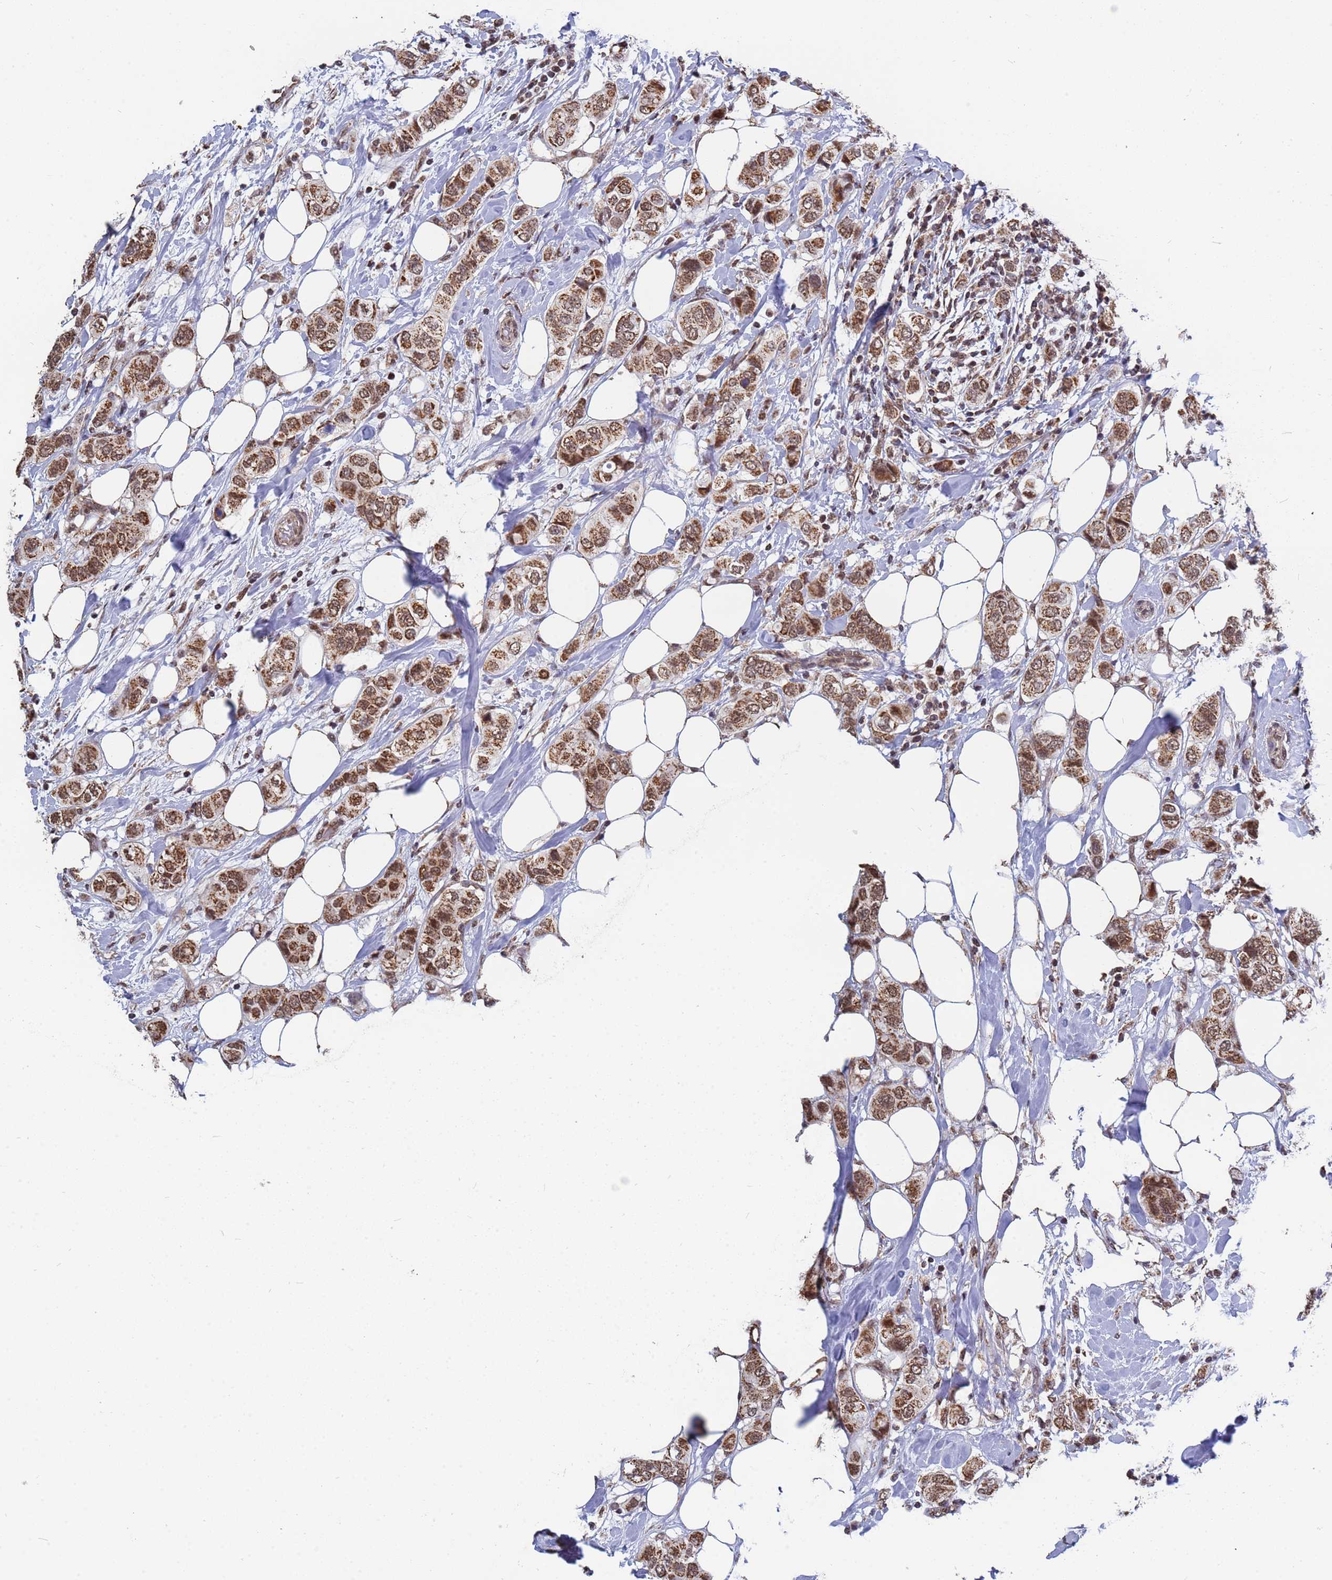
{"staining": {"intensity": "moderate", "quantity": ">75%", "location": "cytoplasmic/membranous,nuclear"}, "tissue": "breast cancer", "cell_type": "Tumor cells", "image_type": "cancer", "snomed": [{"axis": "morphology", "description": "Lobular carcinoma"}, {"axis": "topography", "description": "Breast"}], "caption": "IHC histopathology image of neoplastic tissue: breast cancer (lobular carcinoma) stained using immunohistochemistry shows medium levels of moderate protein expression localized specifically in the cytoplasmic/membranous and nuclear of tumor cells, appearing as a cytoplasmic/membranous and nuclear brown color.", "gene": "DENND2B", "patient": {"sex": "female", "age": 51}}